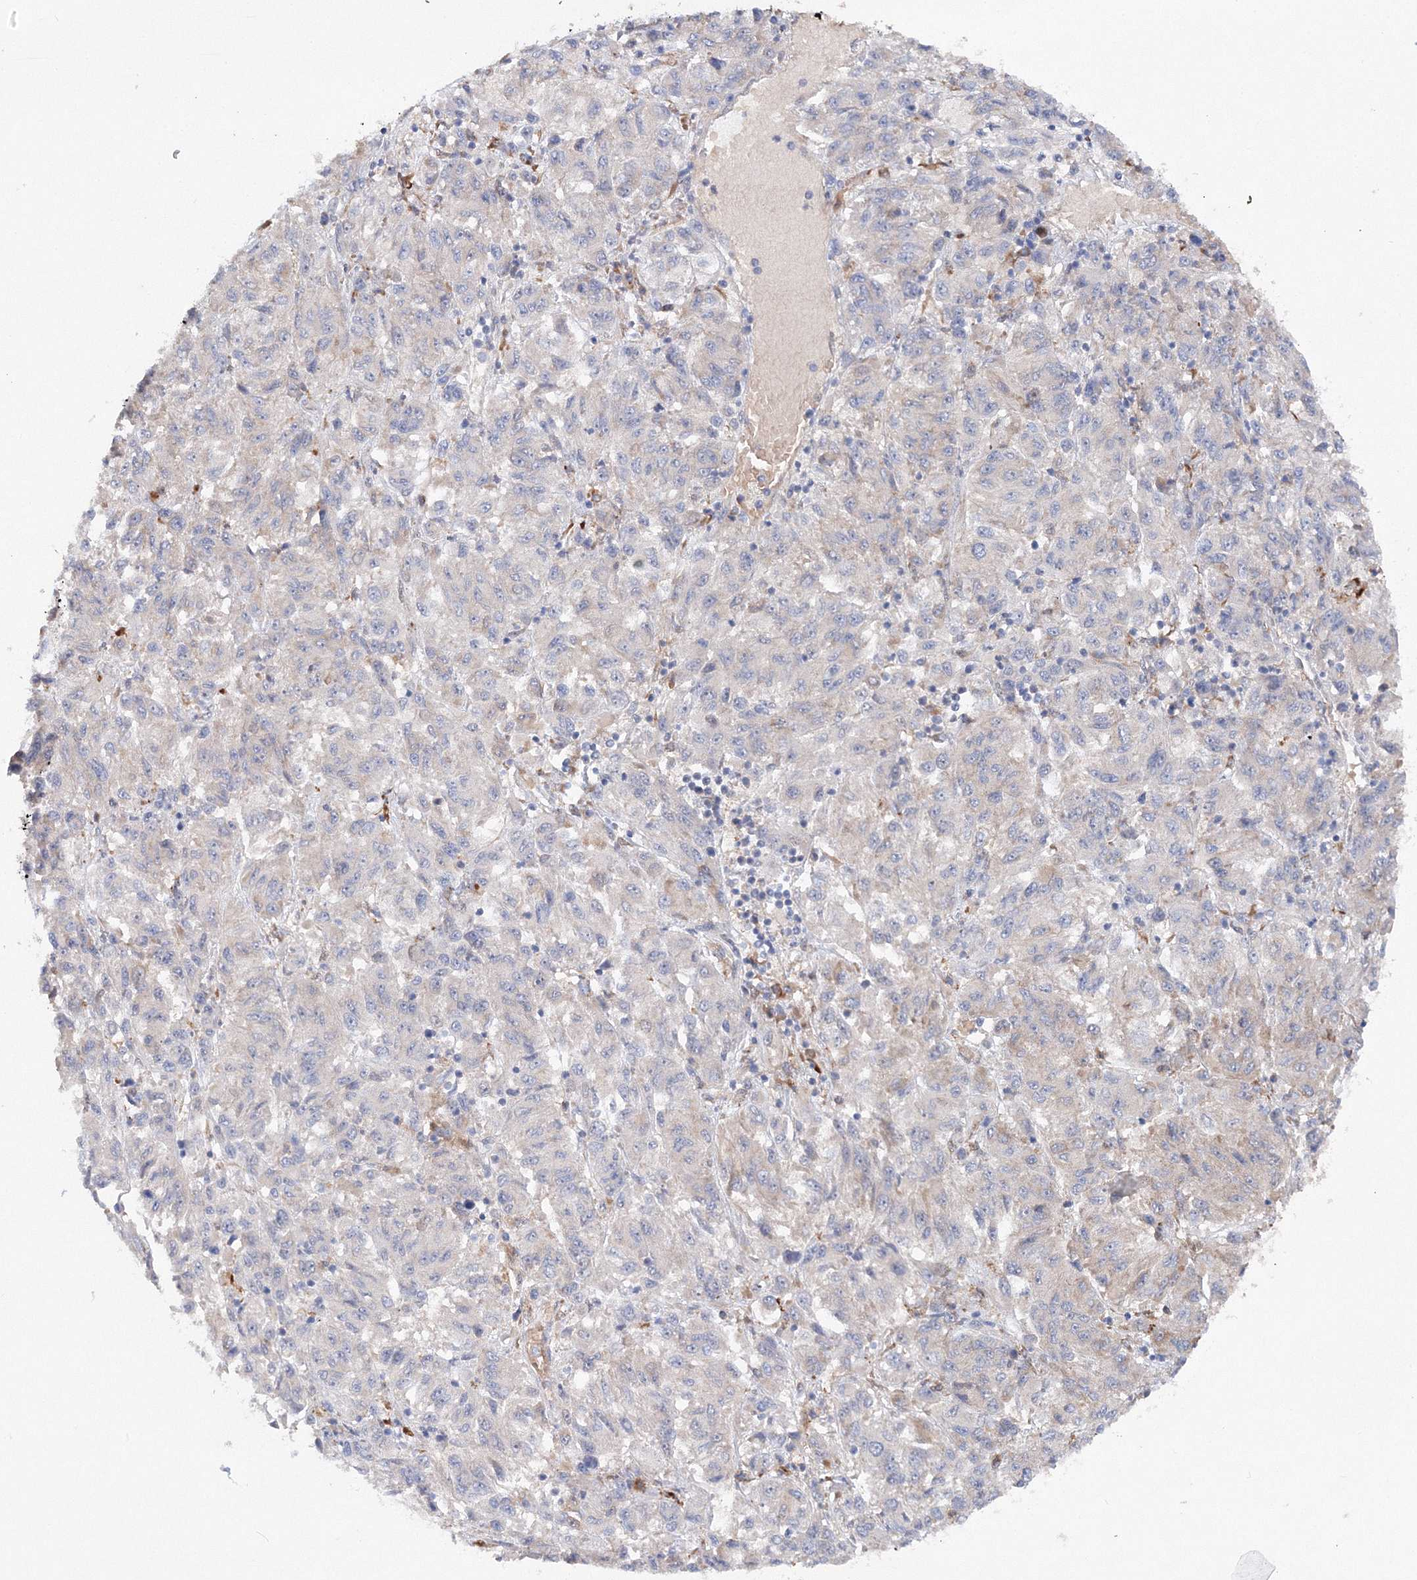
{"staining": {"intensity": "negative", "quantity": "none", "location": "none"}, "tissue": "melanoma", "cell_type": "Tumor cells", "image_type": "cancer", "snomed": [{"axis": "morphology", "description": "Malignant melanoma, Metastatic site"}, {"axis": "topography", "description": "Lung"}], "caption": "Tumor cells are negative for brown protein staining in melanoma. (DAB IHC with hematoxylin counter stain).", "gene": "DIS3L2", "patient": {"sex": "male", "age": 64}}